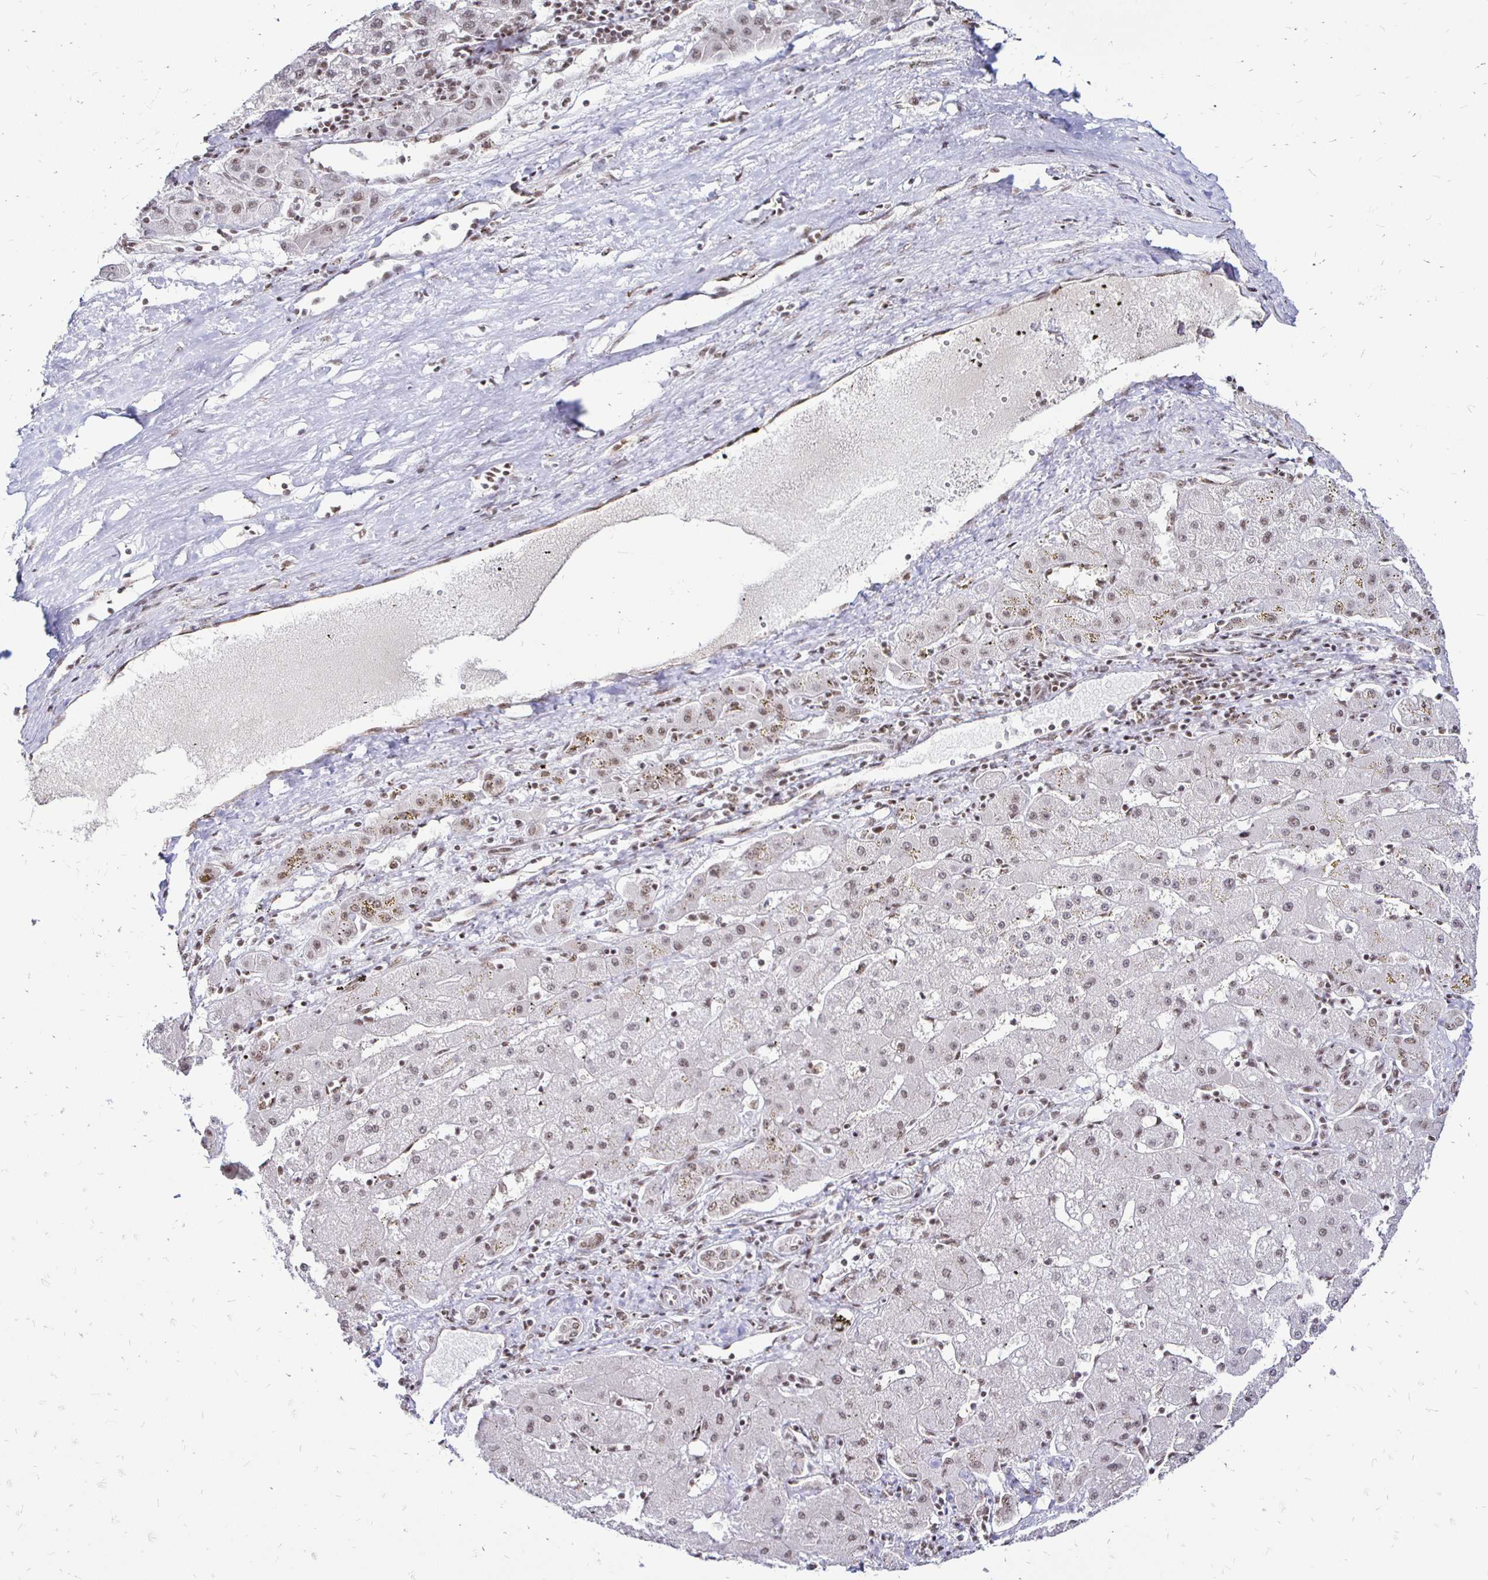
{"staining": {"intensity": "weak", "quantity": "25%-75%", "location": "nuclear"}, "tissue": "liver cancer", "cell_type": "Tumor cells", "image_type": "cancer", "snomed": [{"axis": "morphology", "description": "Carcinoma, Hepatocellular, NOS"}, {"axis": "topography", "description": "Liver"}], "caption": "Tumor cells display low levels of weak nuclear positivity in about 25%-75% of cells in human liver cancer (hepatocellular carcinoma).", "gene": "SIN3A", "patient": {"sex": "female", "age": 82}}